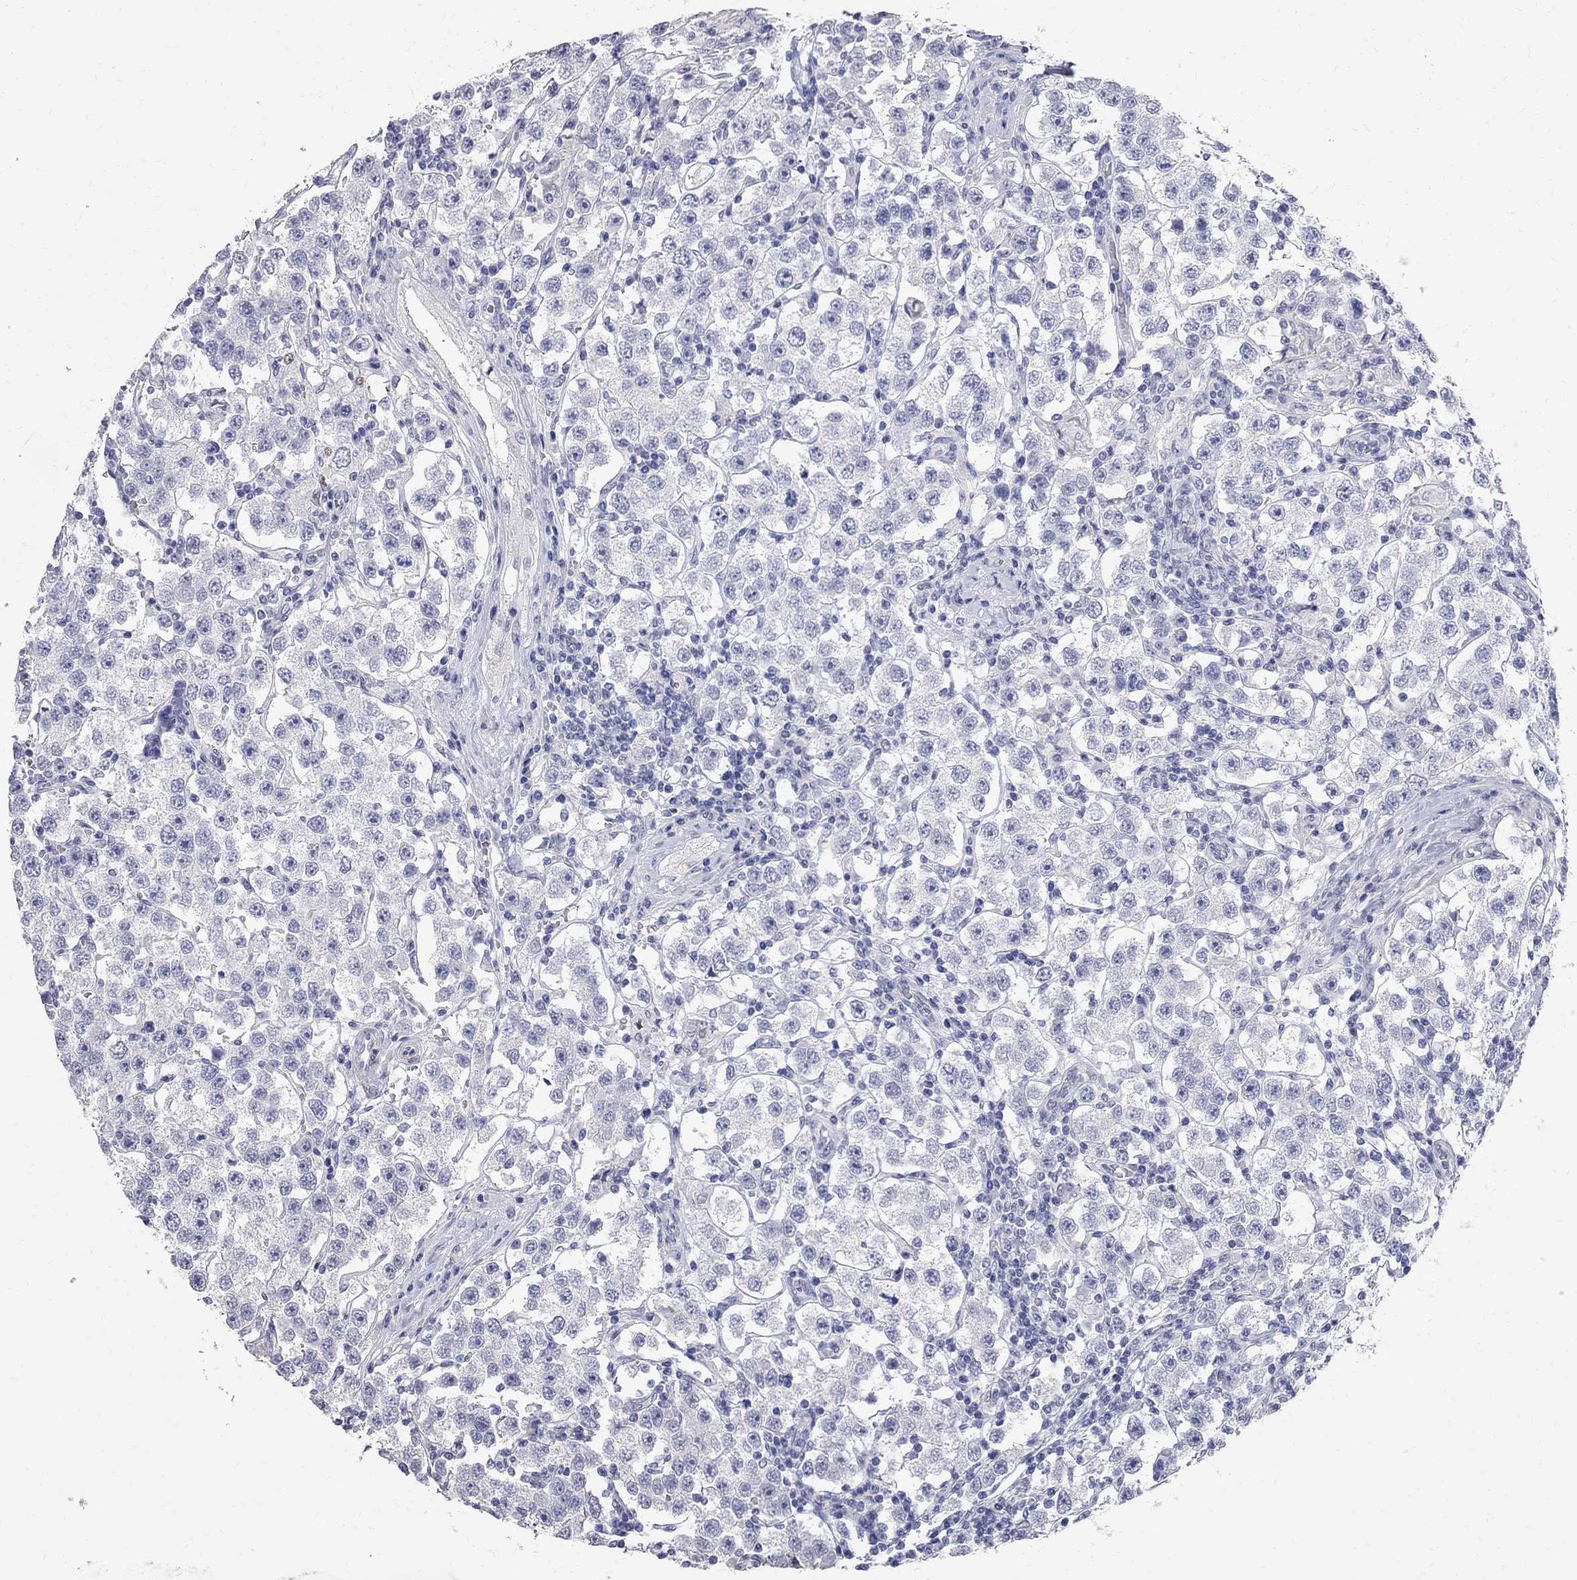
{"staining": {"intensity": "negative", "quantity": "none", "location": "none"}, "tissue": "testis cancer", "cell_type": "Tumor cells", "image_type": "cancer", "snomed": [{"axis": "morphology", "description": "Seminoma, NOS"}, {"axis": "topography", "description": "Testis"}], "caption": "Tumor cells are negative for brown protein staining in testis cancer.", "gene": "BPIFB1", "patient": {"sex": "male", "age": 37}}